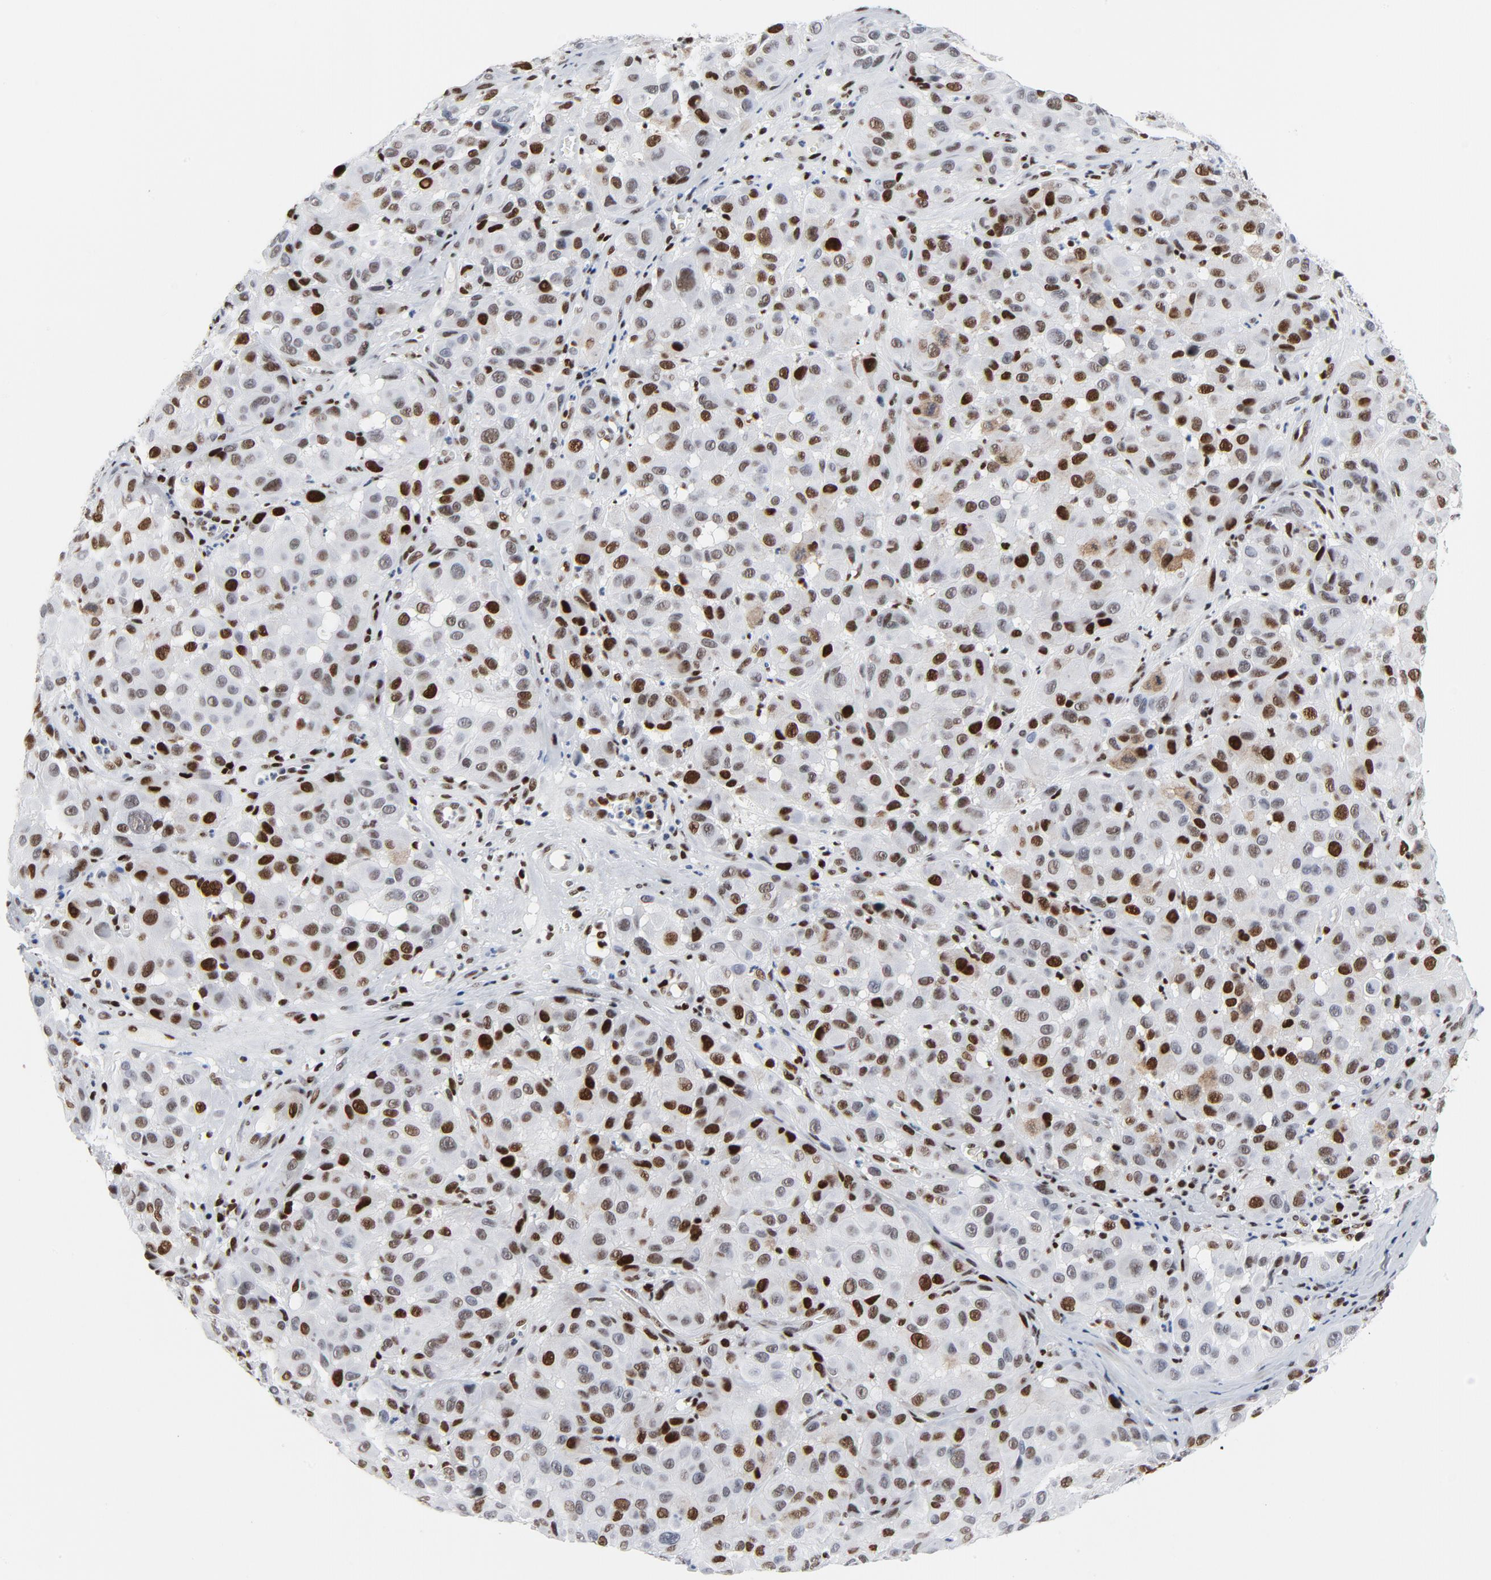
{"staining": {"intensity": "strong", "quantity": "25%-75%", "location": "nuclear"}, "tissue": "melanoma", "cell_type": "Tumor cells", "image_type": "cancer", "snomed": [{"axis": "morphology", "description": "Malignant melanoma, NOS"}, {"axis": "topography", "description": "Skin"}], "caption": "This image displays melanoma stained with IHC to label a protein in brown. The nuclear of tumor cells show strong positivity for the protein. Nuclei are counter-stained blue.", "gene": "POLD1", "patient": {"sex": "female", "age": 21}}